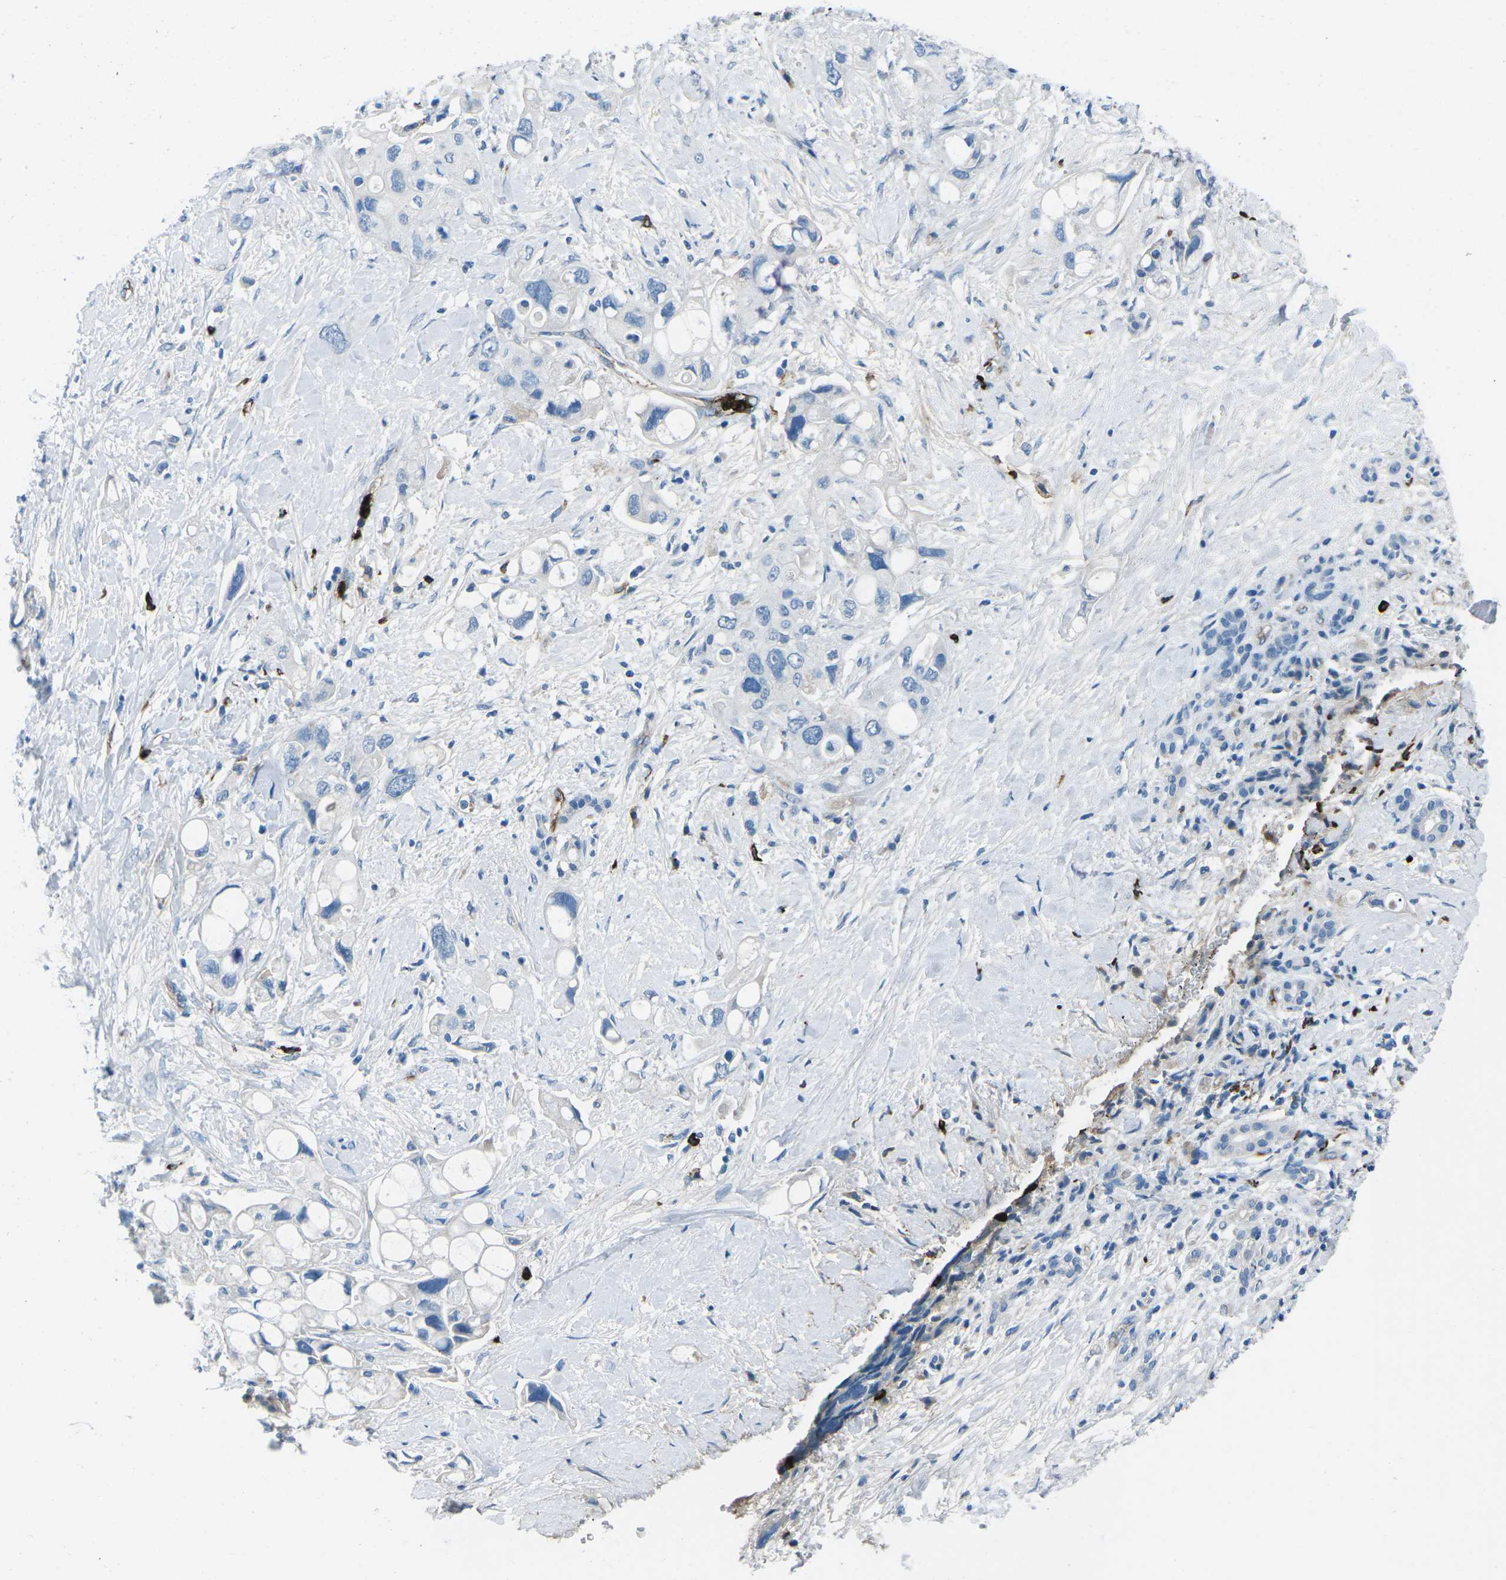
{"staining": {"intensity": "negative", "quantity": "none", "location": "none"}, "tissue": "pancreatic cancer", "cell_type": "Tumor cells", "image_type": "cancer", "snomed": [{"axis": "morphology", "description": "Adenocarcinoma, NOS"}, {"axis": "topography", "description": "Pancreas"}], "caption": "IHC histopathology image of neoplastic tissue: adenocarcinoma (pancreatic) stained with DAB exhibits no significant protein staining in tumor cells.", "gene": "FCN1", "patient": {"sex": "female", "age": 56}}